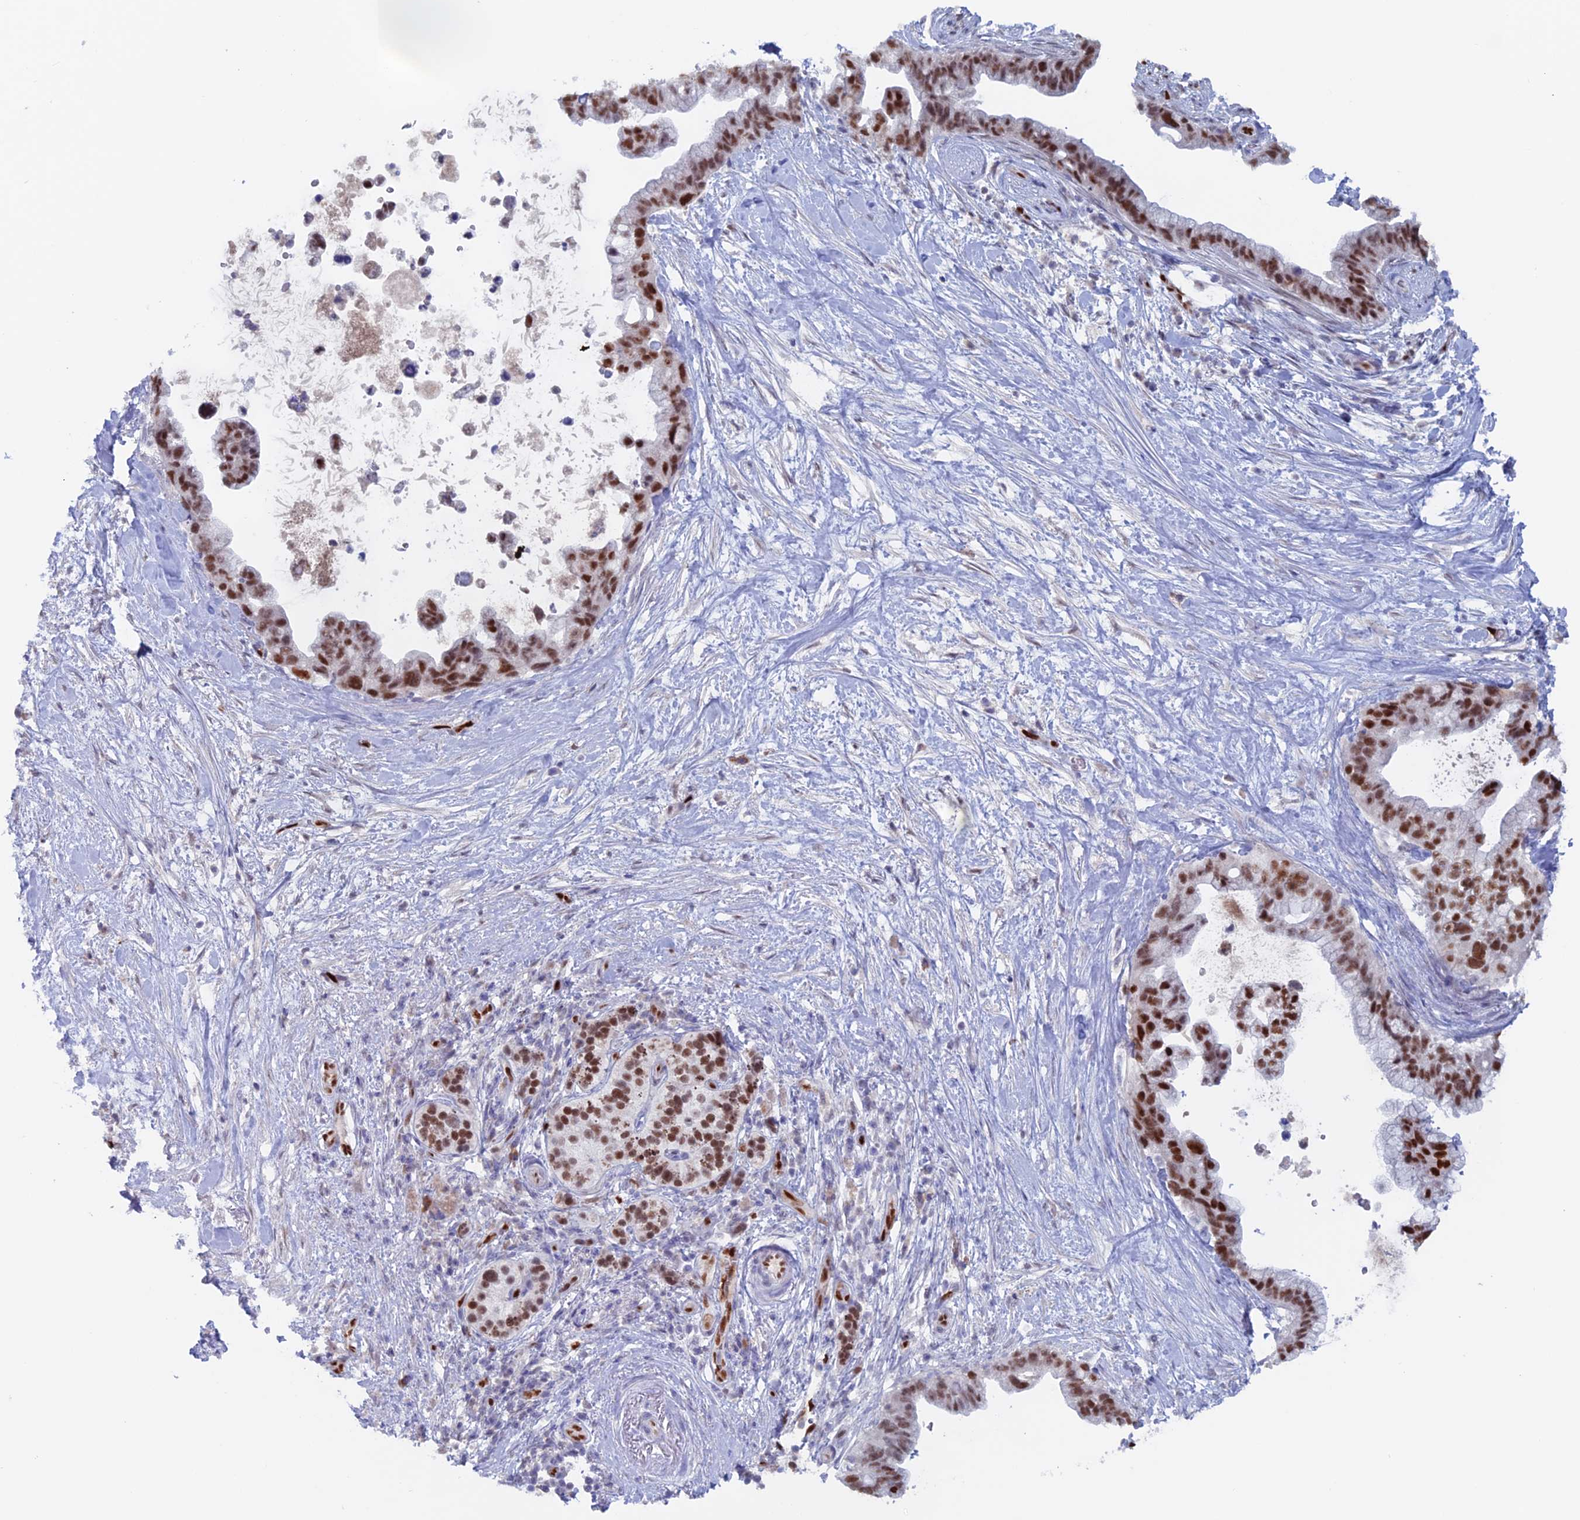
{"staining": {"intensity": "strong", "quantity": ">75%", "location": "nuclear"}, "tissue": "pancreatic cancer", "cell_type": "Tumor cells", "image_type": "cancer", "snomed": [{"axis": "morphology", "description": "Adenocarcinoma, NOS"}, {"axis": "topography", "description": "Pancreas"}], "caption": "High-power microscopy captured an IHC image of pancreatic cancer, revealing strong nuclear expression in about >75% of tumor cells.", "gene": "NOL4L", "patient": {"sex": "female", "age": 83}}